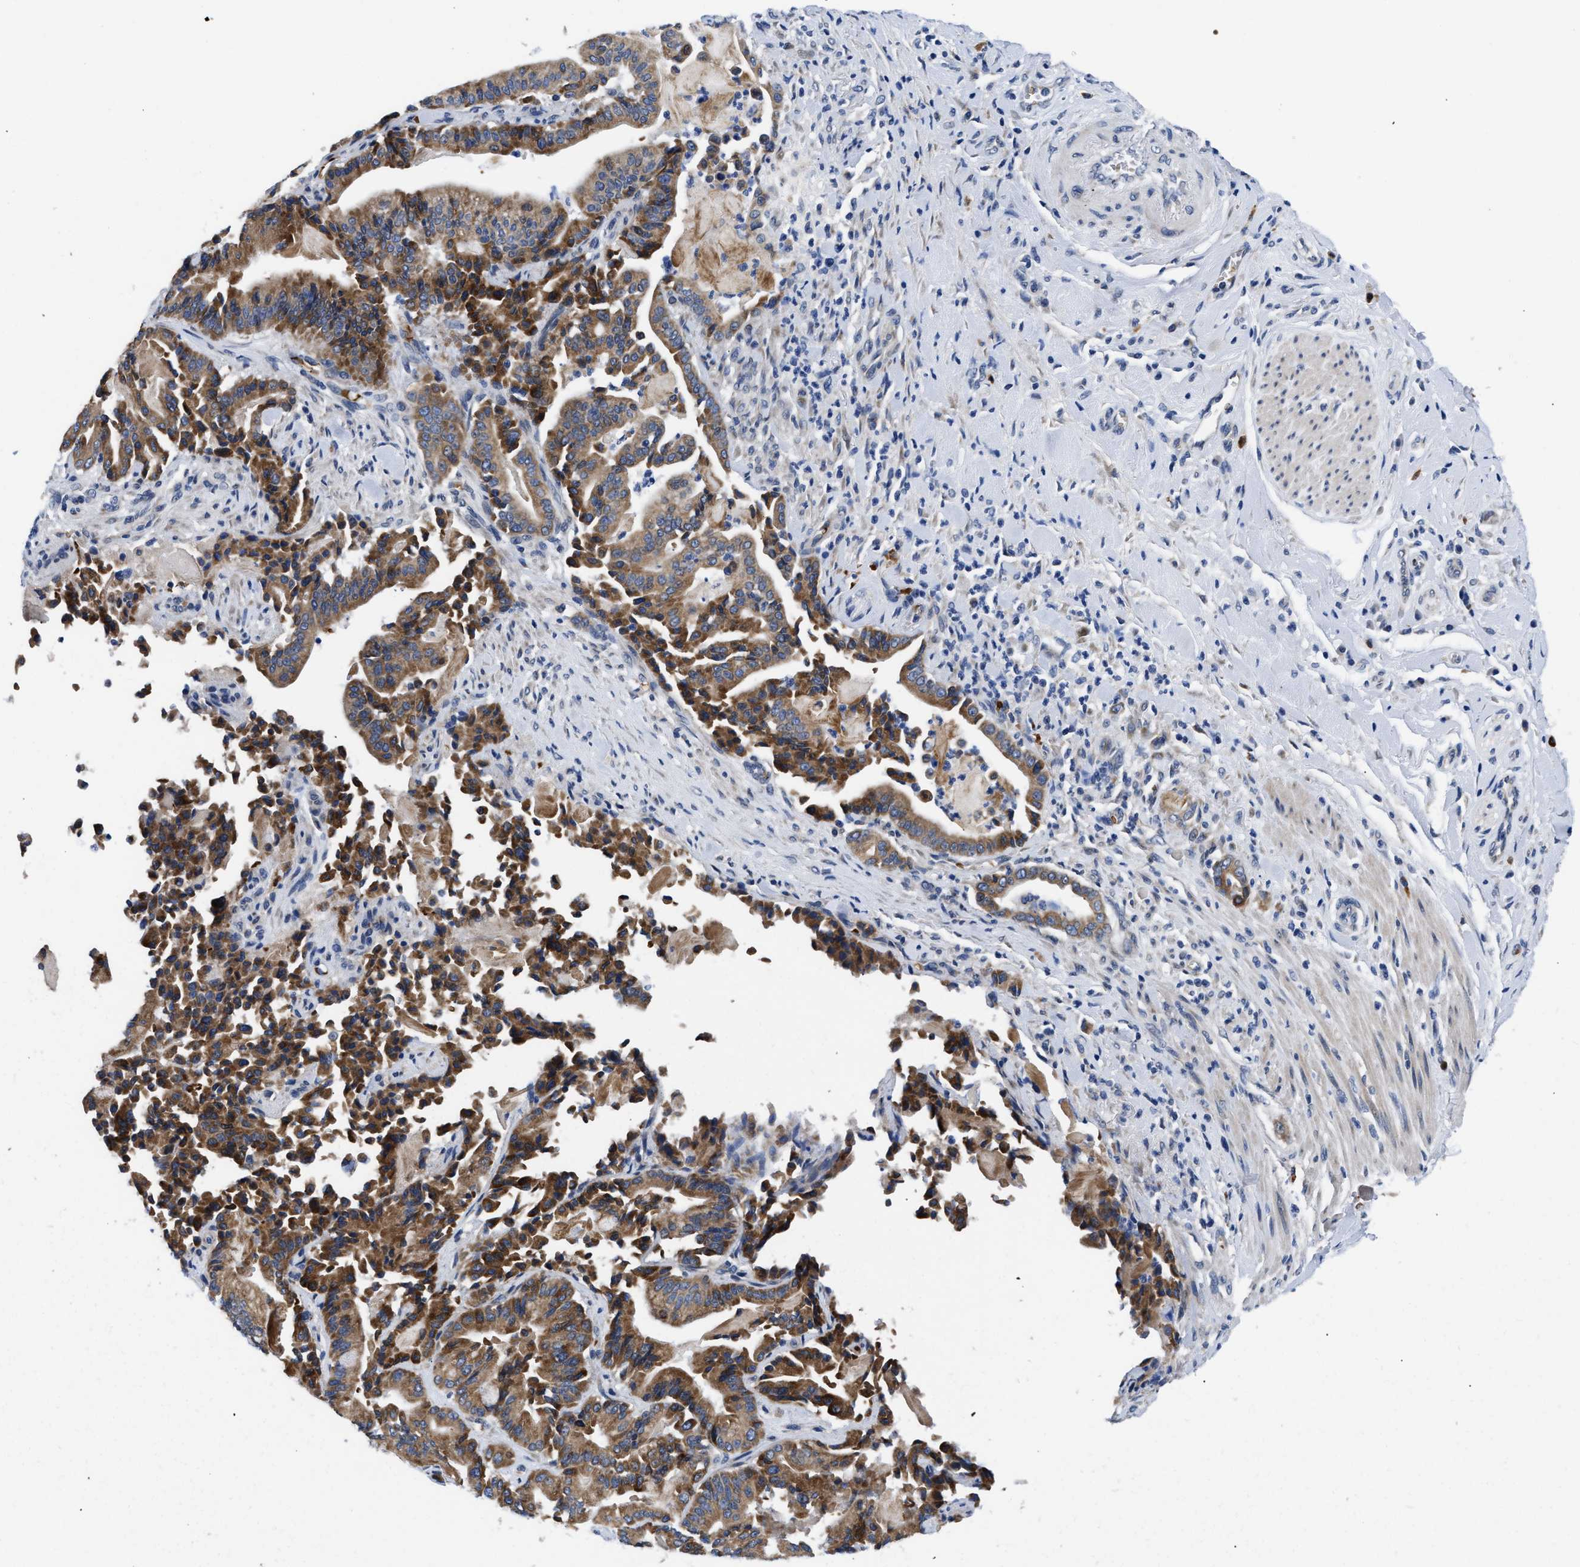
{"staining": {"intensity": "moderate", "quantity": ">75%", "location": "cytoplasmic/membranous"}, "tissue": "pancreatic cancer", "cell_type": "Tumor cells", "image_type": "cancer", "snomed": [{"axis": "morphology", "description": "Normal tissue, NOS"}, {"axis": "morphology", "description": "Adenocarcinoma, NOS"}, {"axis": "topography", "description": "Pancreas"}], "caption": "This is a photomicrograph of immunohistochemistry (IHC) staining of pancreatic cancer, which shows moderate staining in the cytoplasmic/membranous of tumor cells.", "gene": "RINT1", "patient": {"sex": "male", "age": 63}}